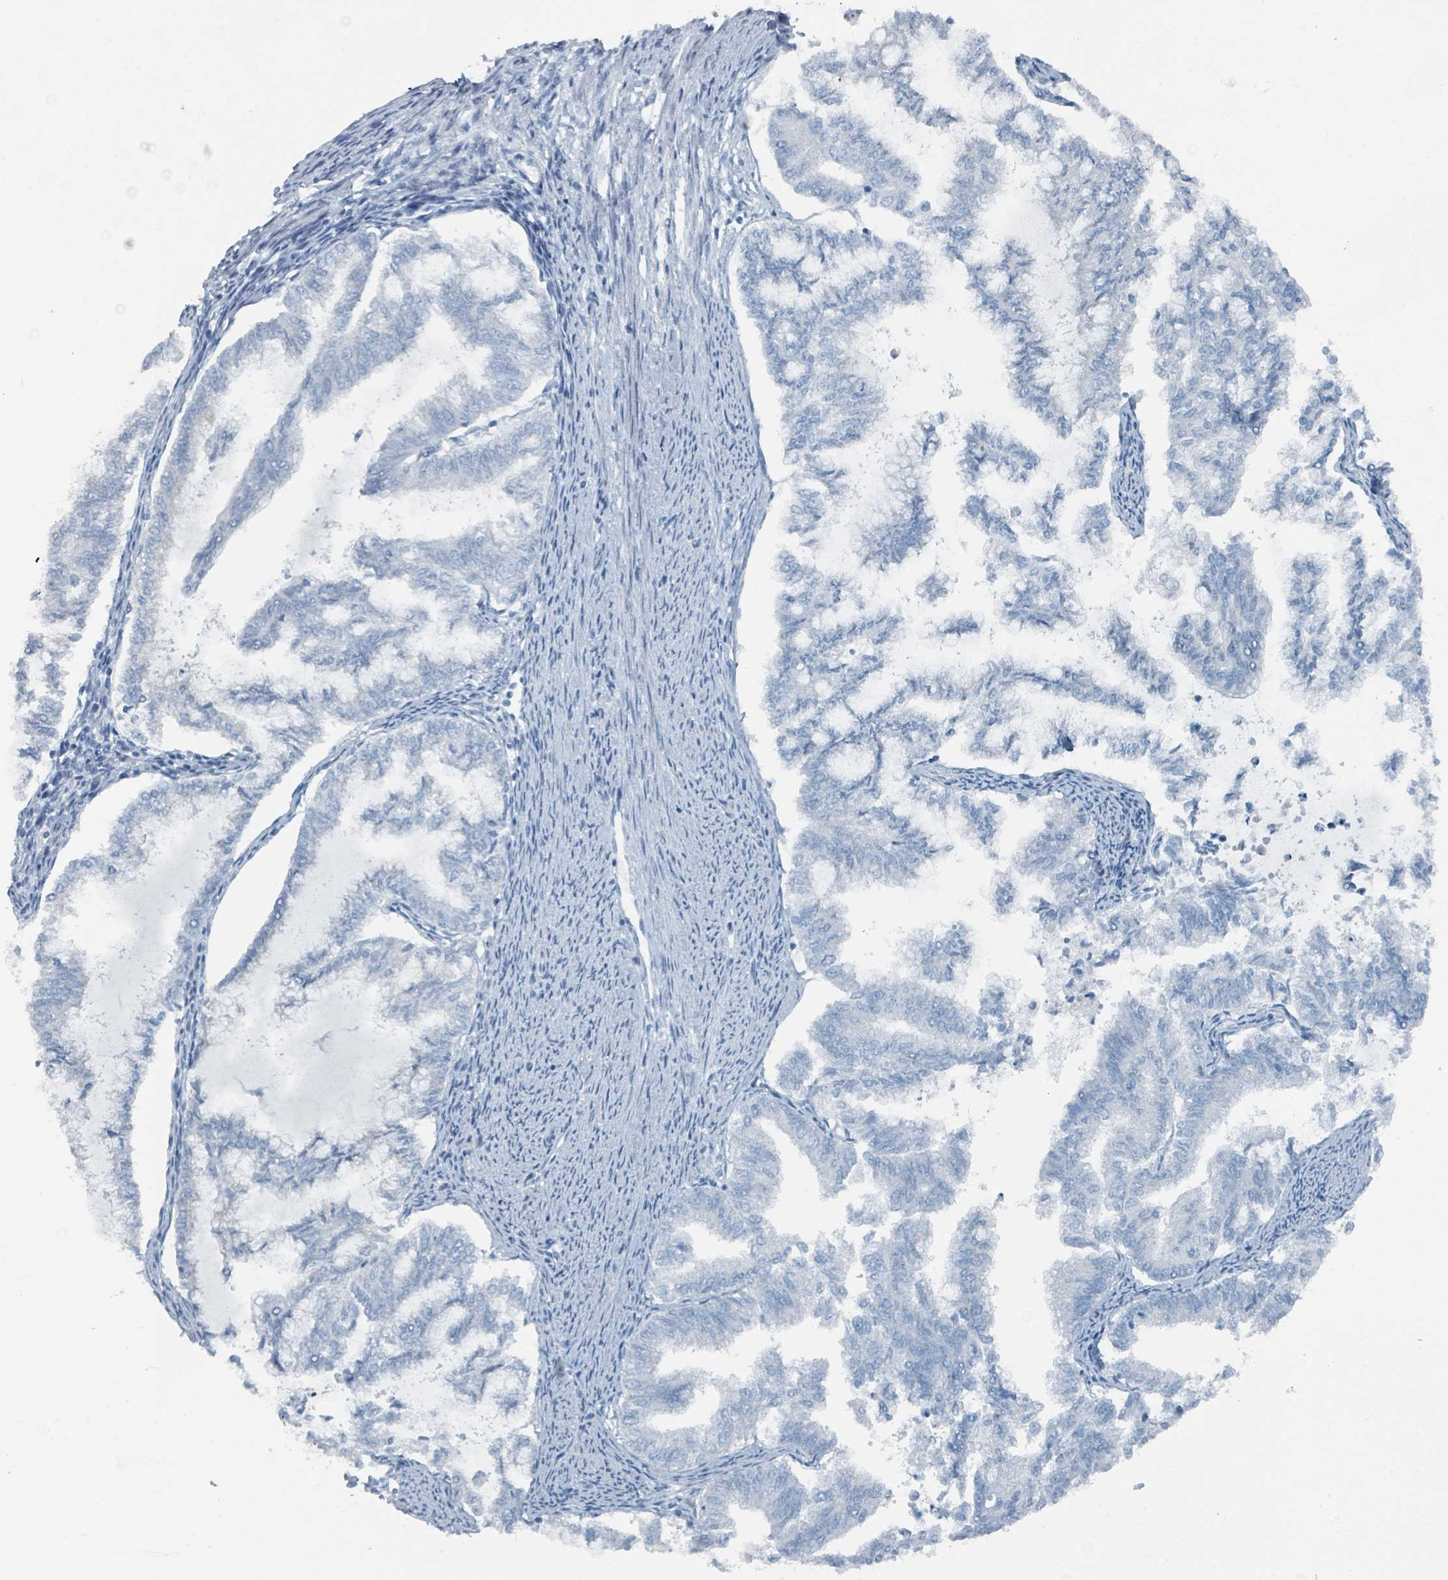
{"staining": {"intensity": "negative", "quantity": "none", "location": "none"}, "tissue": "endometrial cancer", "cell_type": "Tumor cells", "image_type": "cancer", "snomed": [{"axis": "morphology", "description": "Adenocarcinoma, NOS"}, {"axis": "topography", "description": "Endometrium"}], "caption": "This photomicrograph is of endometrial cancer (adenocarcinoma) stained with immunohistochemistry (IHC) to label a protein in brown with the nuclei are counter-stained blue. There is no expression in tumor cells.", "gene": "GAMT", "patient": {"sex": "female", "age": 79}}